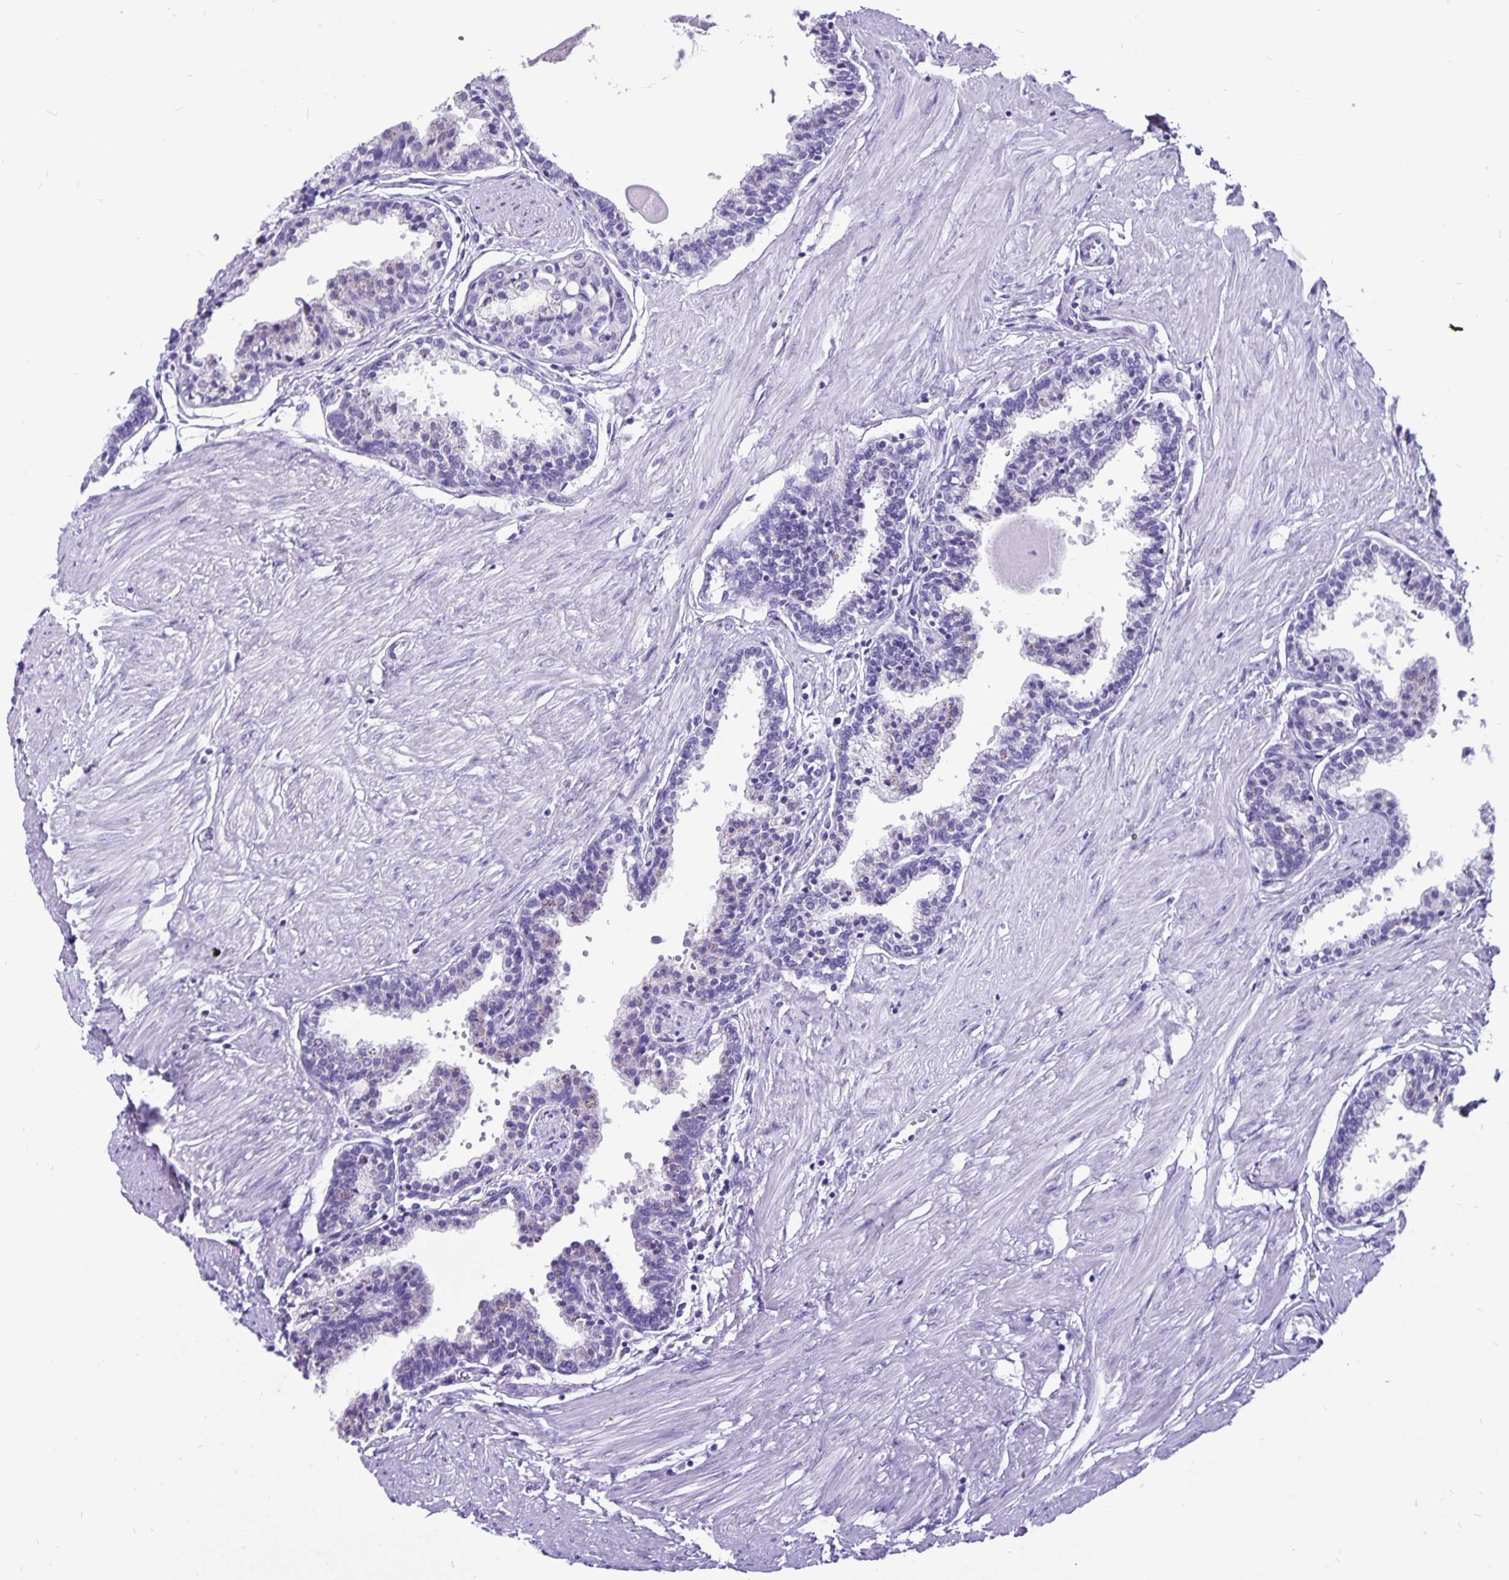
{"staining": {"intensity": "negative", "quantity": "none", "location": "none"}, "tissue": "prostate", "cell_type": "Glandular cells", "image_type": "normal", "snomed": [{"axis": "morphology", "description": "Normal tissue, NOS"}, {"axis": "topography", "description": "Prostate"}], "caption": "Image shows no significant protein staining in glandular cells of benign prostate. (DAB (3,3'-diaminobenzidine) immunohistochemistry (IHC) with hematoxylin counter stain).", "gene": "ODF3B", "patient": {"sex": "male", "age": 55}}